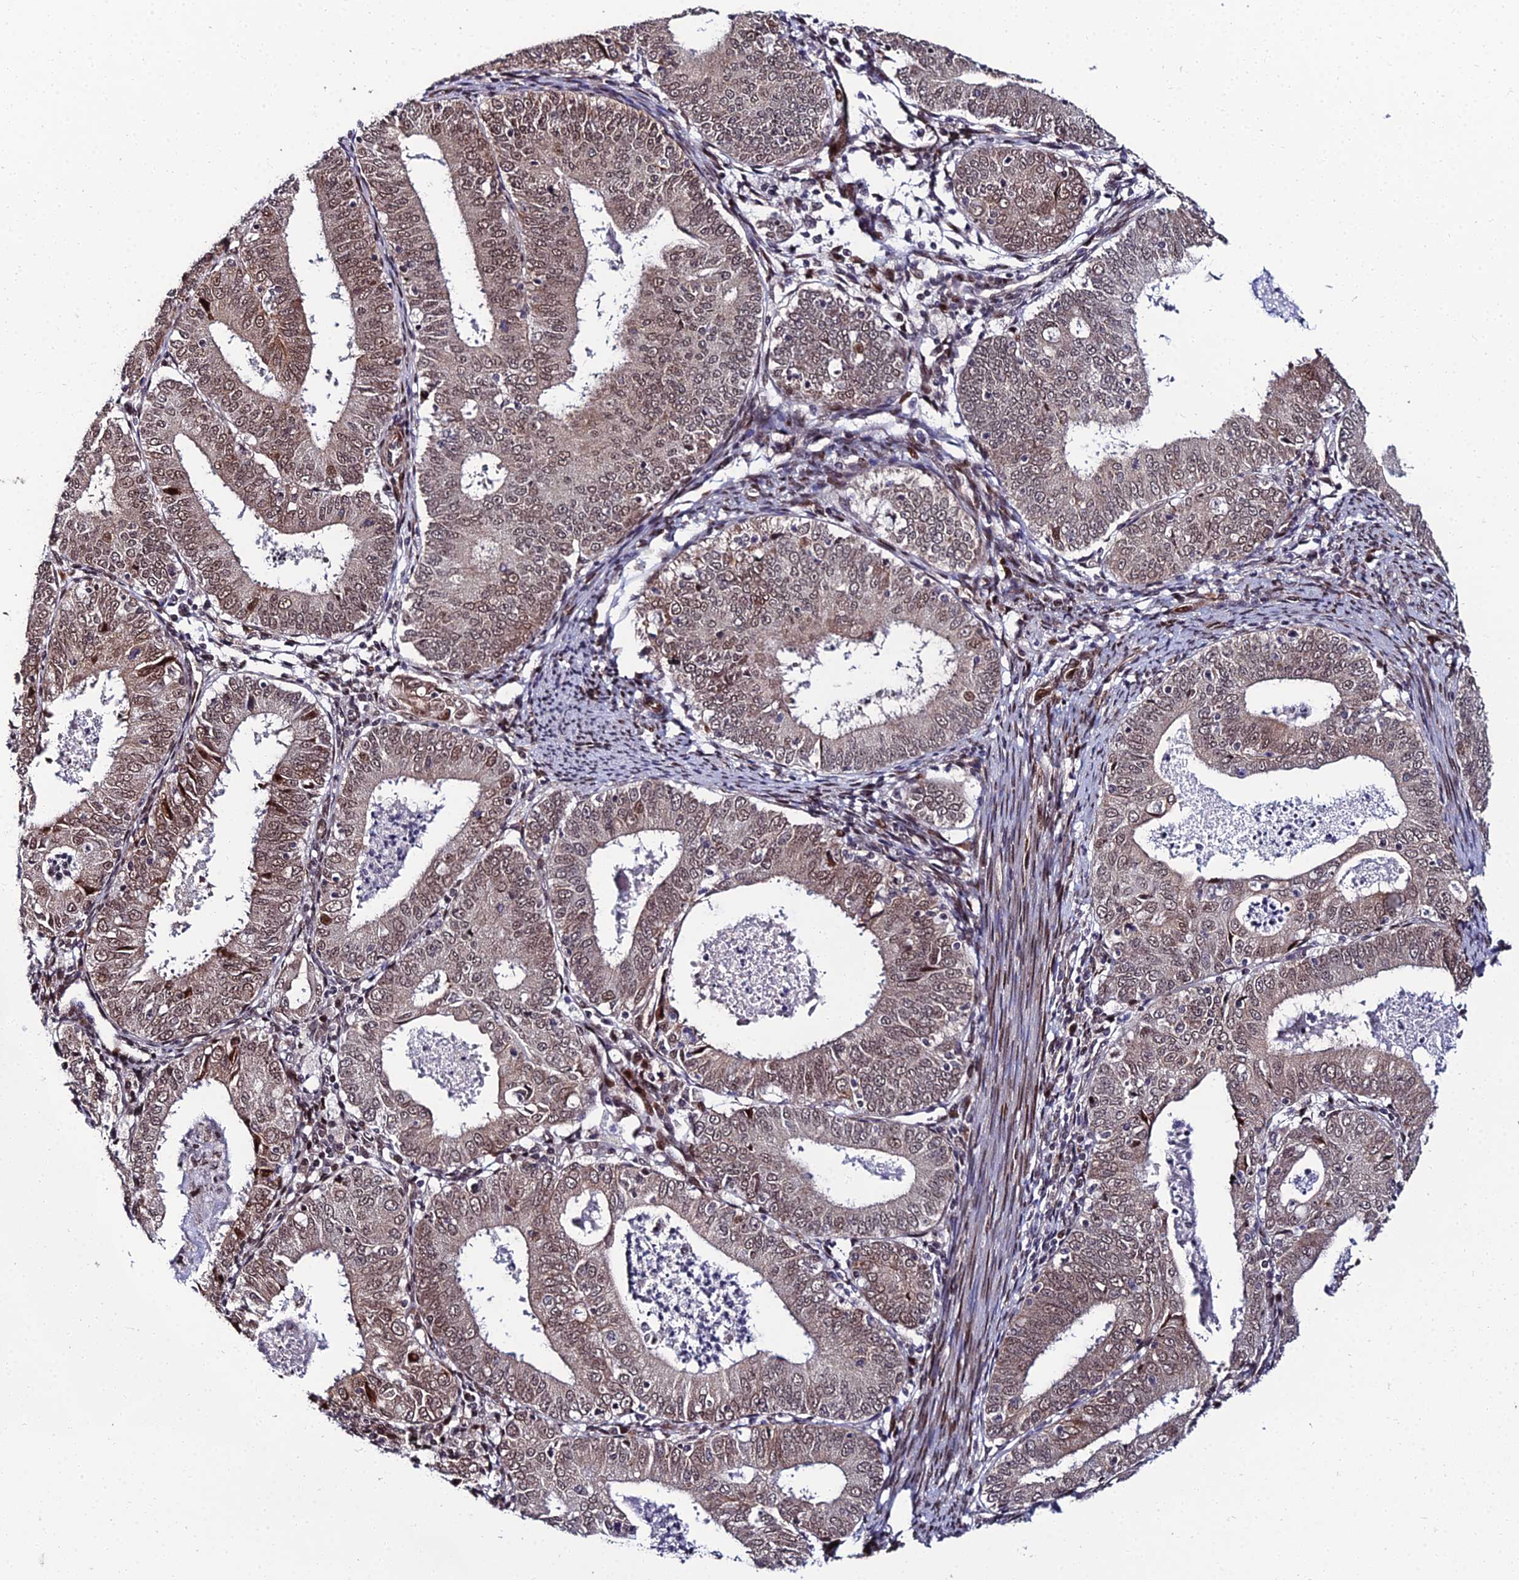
{"staining": {"intensity": "moderate", "quantity": ">75%", "location": "cytoplasmic/membranous,nuclear"}, "tissue": "endometrial cancer", "cell_type": "Tumor cells", "image_type": "cancer", "snomed": [{"axis": "morphology", "description": "Adenocarcinoma, NOS"}, {"axis": "topography", "description": "Endometrium"}], "caption": "Brown immunohistochemical staining in human adenocarcinoma (endometrial) exhibits moderate cytoplasmic/membranous and nuclear positivity in approximately >75% of tumor cells.", "gene": "ZNF668", "patient": {"sex": "female", "age": 57}}